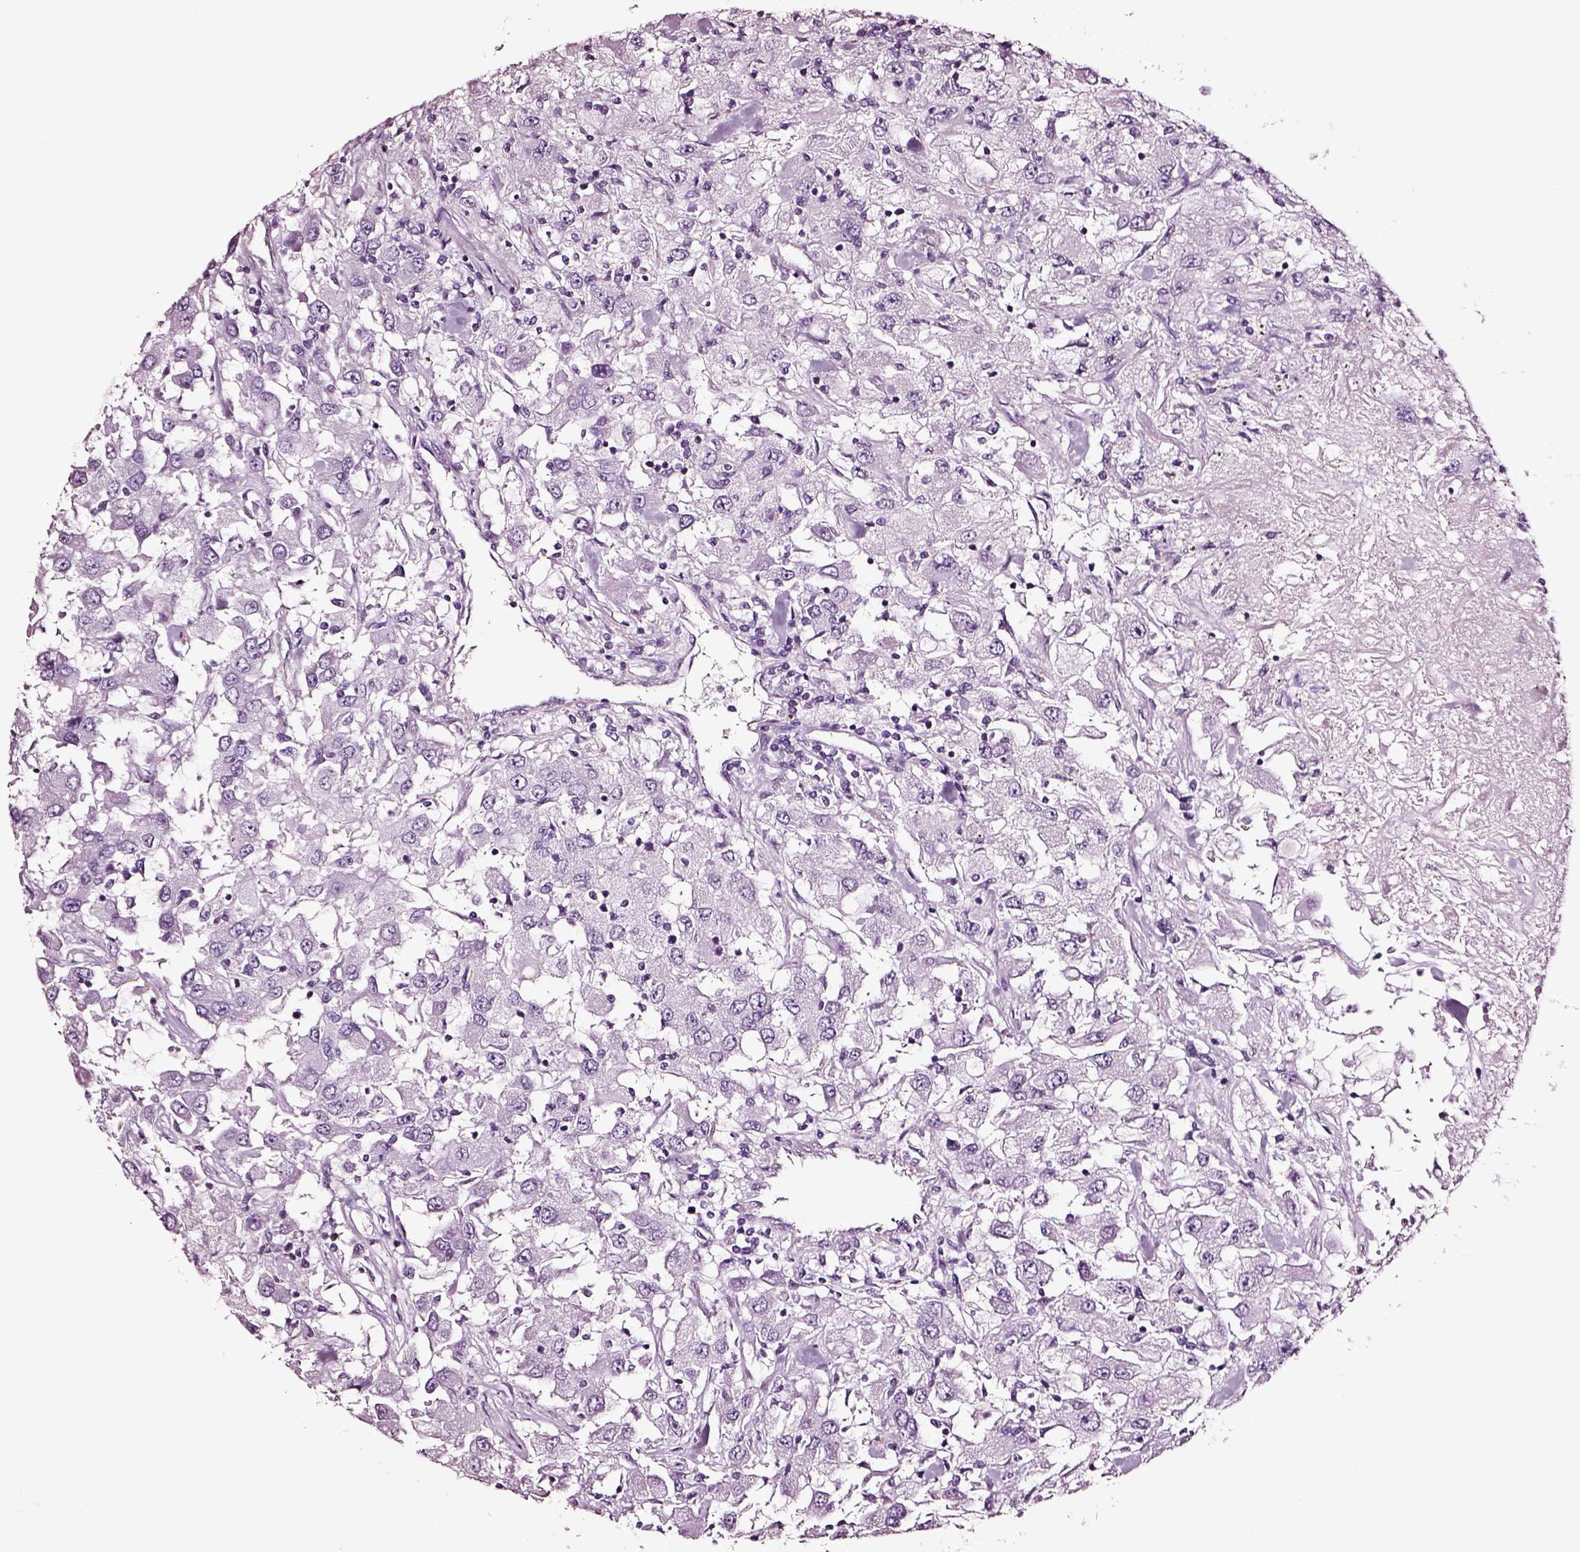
{"staining": {"intensity": "negative", "quantity": "none", "location": "none"}, "tissue": "renal cancer", "cell_type": "Tumor cells", "image_type": "cancer", "snomed": [{"axis": "morphology", "description": "Adenocarcinoma, NOS"}, {"axis": "topography", "description": "Kidney"}], "caption": "Immunohistochemistry (IHC) of adenocarcinoma (renal) displays no staining in tumor cells.", "gene": "SOX10", "patient": {"sex": "female", "age": 67}}